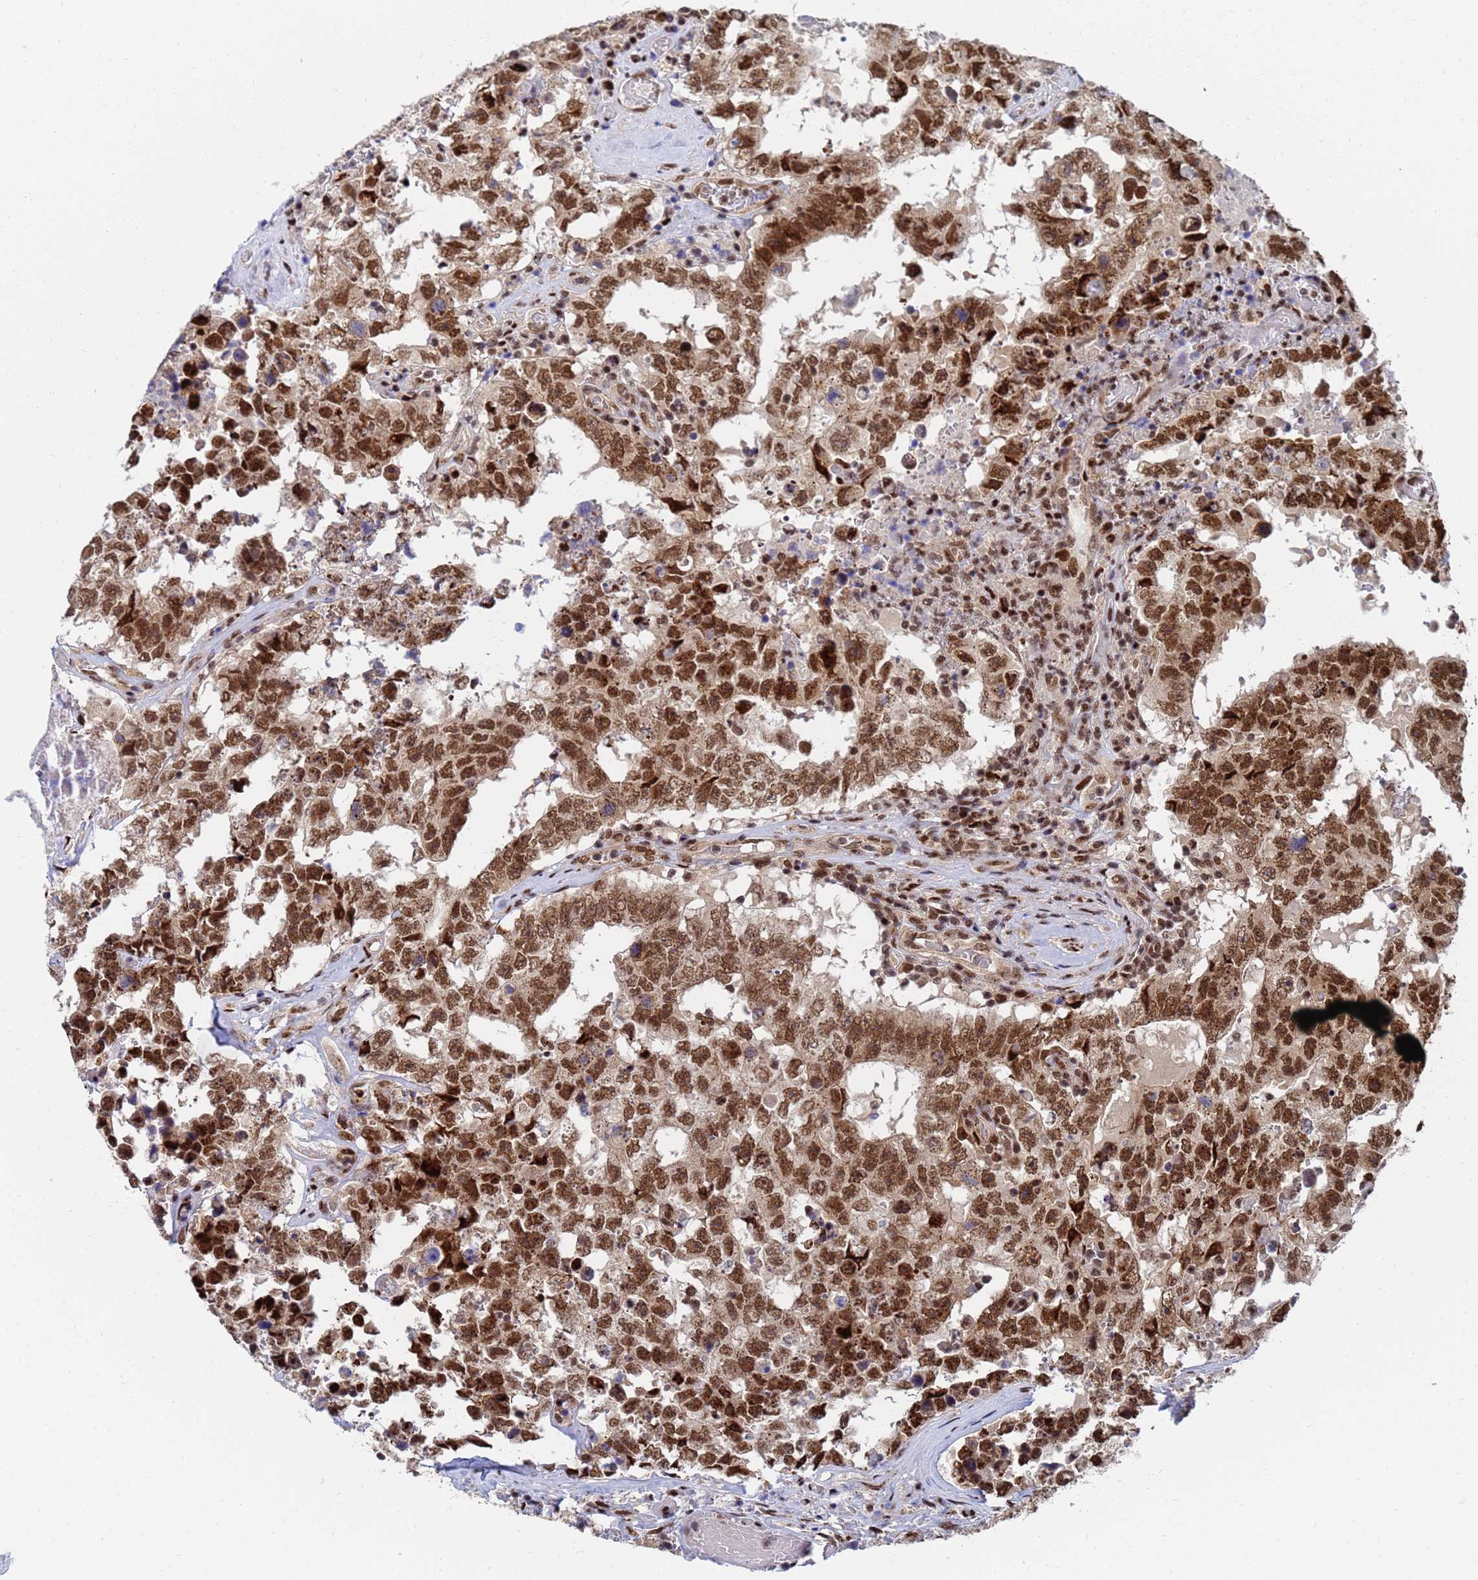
{"staining": {"intensity": "strong", "quantity": ">75%", "location": "nuclear"}, "tissue": "testis cancer", "cell_type": "Tumor cells", "image_type": "cancer", "snomed": [{"axis": "morphology", "description": "Normal tissue, NOS"}, {"axis": "morphology", "description": "Carcinoma, Embryonal, NOS"}, {"axis": "topography", "description": "Testis"}, {"axis": "topography", "description": "Epididymis"}], "caption": "High-magnification brightfield microscopy of embryonal carcinoma (testis) stained with DAB (3,3'-diaminobenzidine) (brown) and counterstained with hematoxylin (blue). tumor cells exhibit strong nuclear expression is seen in about>75% of cells.", "gene": "AP5Z1", "patient": {"sex": "male", "age": 25}}